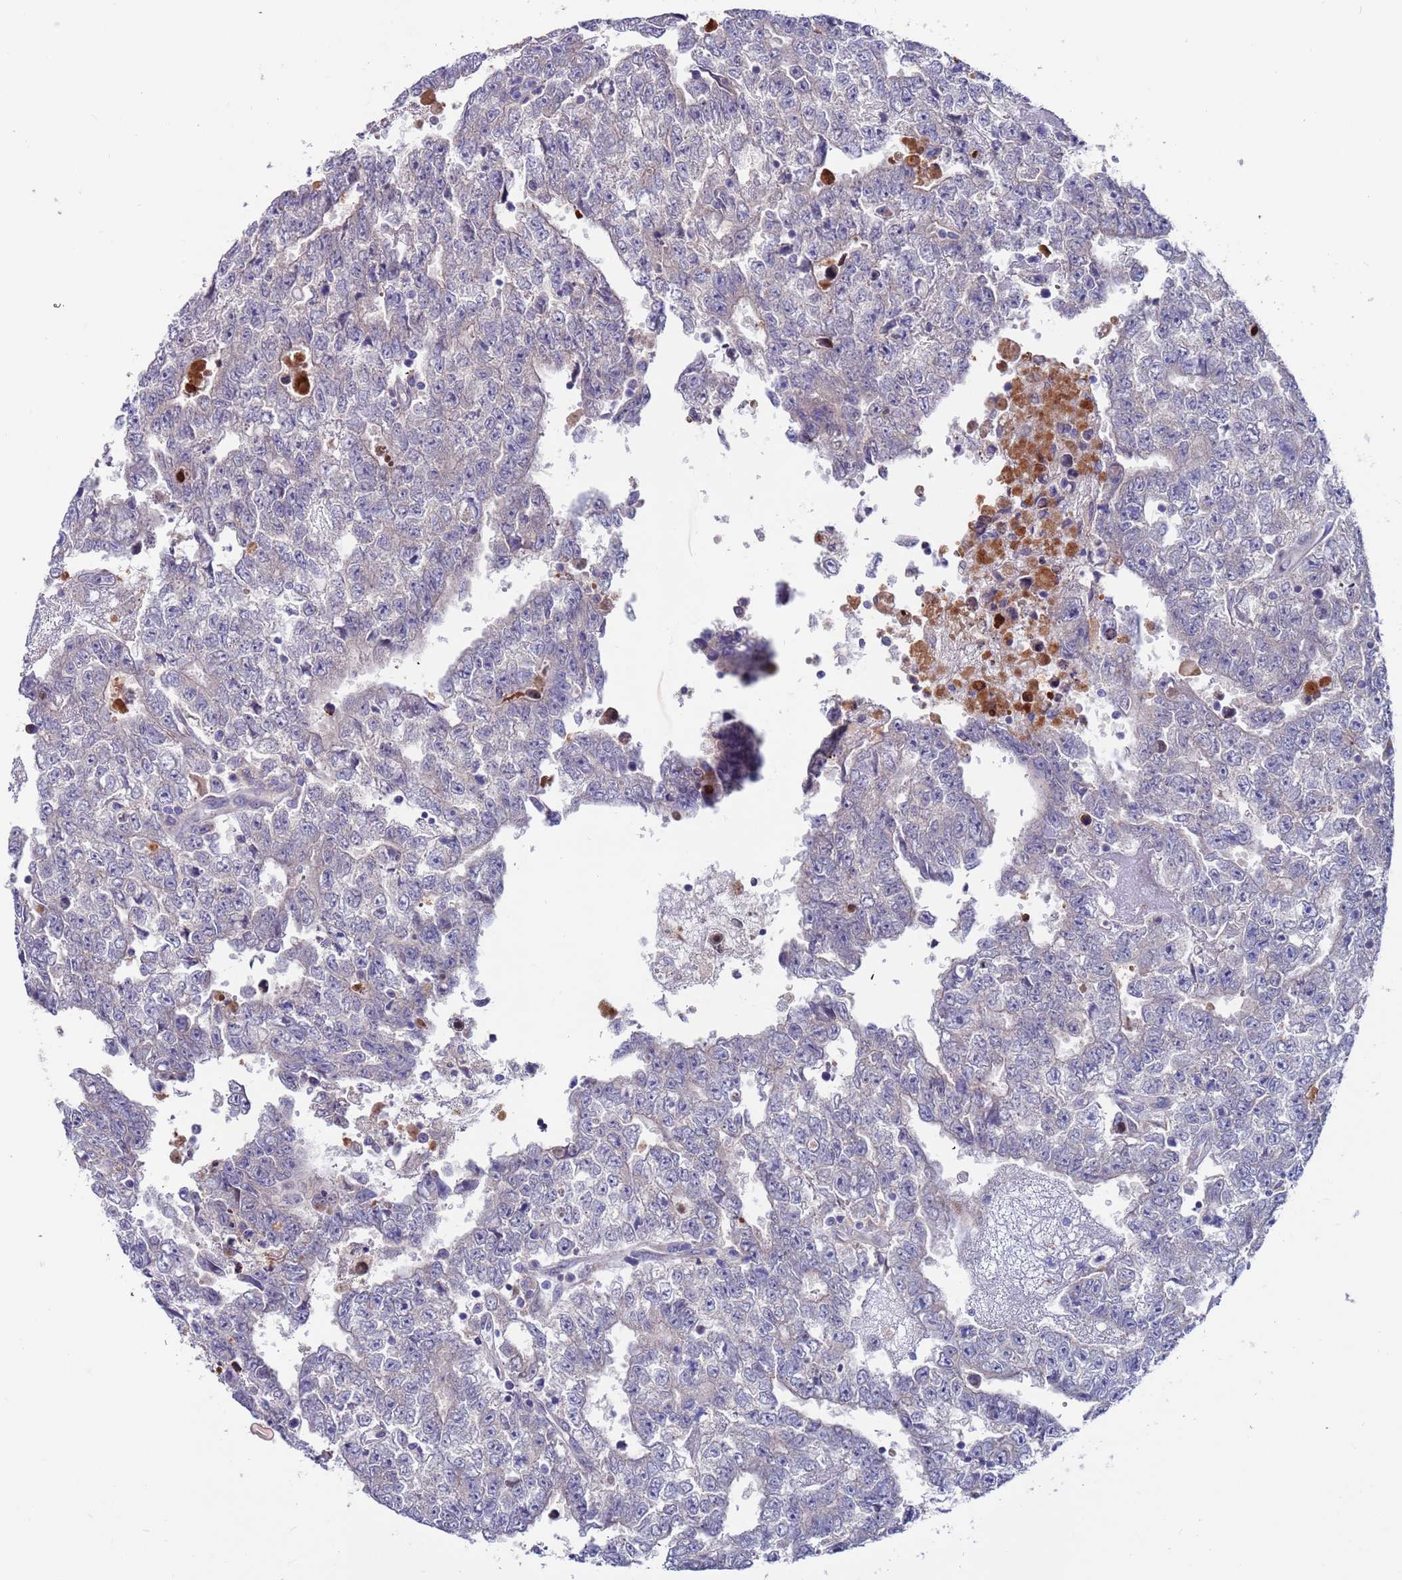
{"staining": {"intensity": "negative", "quantity": "none", "location": "none"}, "tissue": "testis cancer", "cell_type": "Tumor cells", "image_type": "cancer", "snomed": [{"axis": "morphology", "description": "Carcinoma, Embryonal, NOS"}, {"axis": "topography", "description": "Testis"}], "caption": "This is an immunohistochemistry (IHC) histopathology image of embryonal carcinoma (testis). There is no staining in tumor cells.", "gene": "FBXO27", "patient": {"sex": "male", "age": 25}}